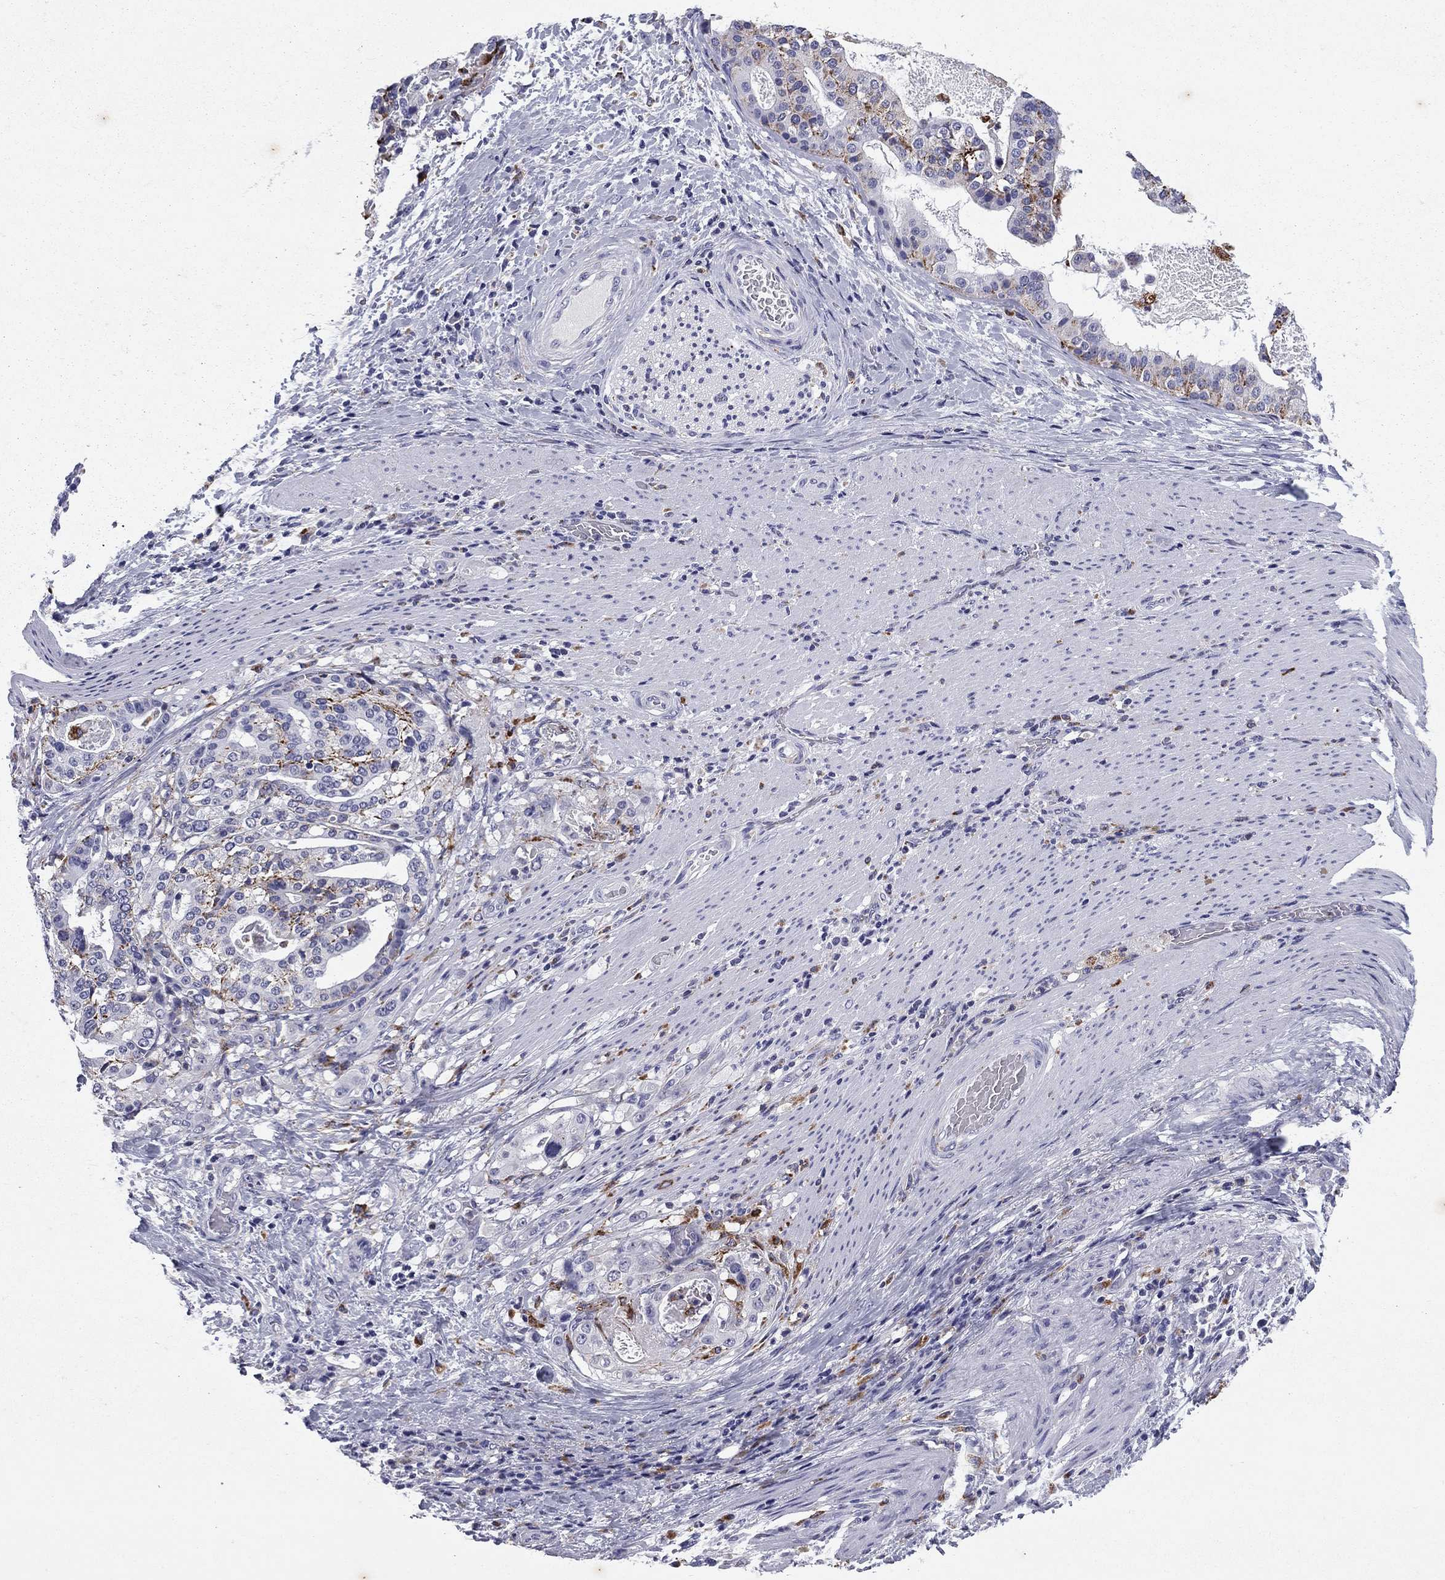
{"staining": {"intensity": "moderate", "quantity": "<25%", "location": "cytoplasmic/membranous"}, "tissue": "stomach cancer", "cell_type": "Tumor cells", "image_type": "cancer", "snomed": [{"axis": "morphology", "description": "Adenocarcinoma, NOS"}, {"axis": "topography", "description": "Stomach"}], "caption": "Tumor cells show low levels of moderate cytoplasmic/membranous staining in about <25% of cells in human adenocarcinoma (stomach).", "gene": "MADCAM1", "patient": {"sex": "male", "age": 48}}